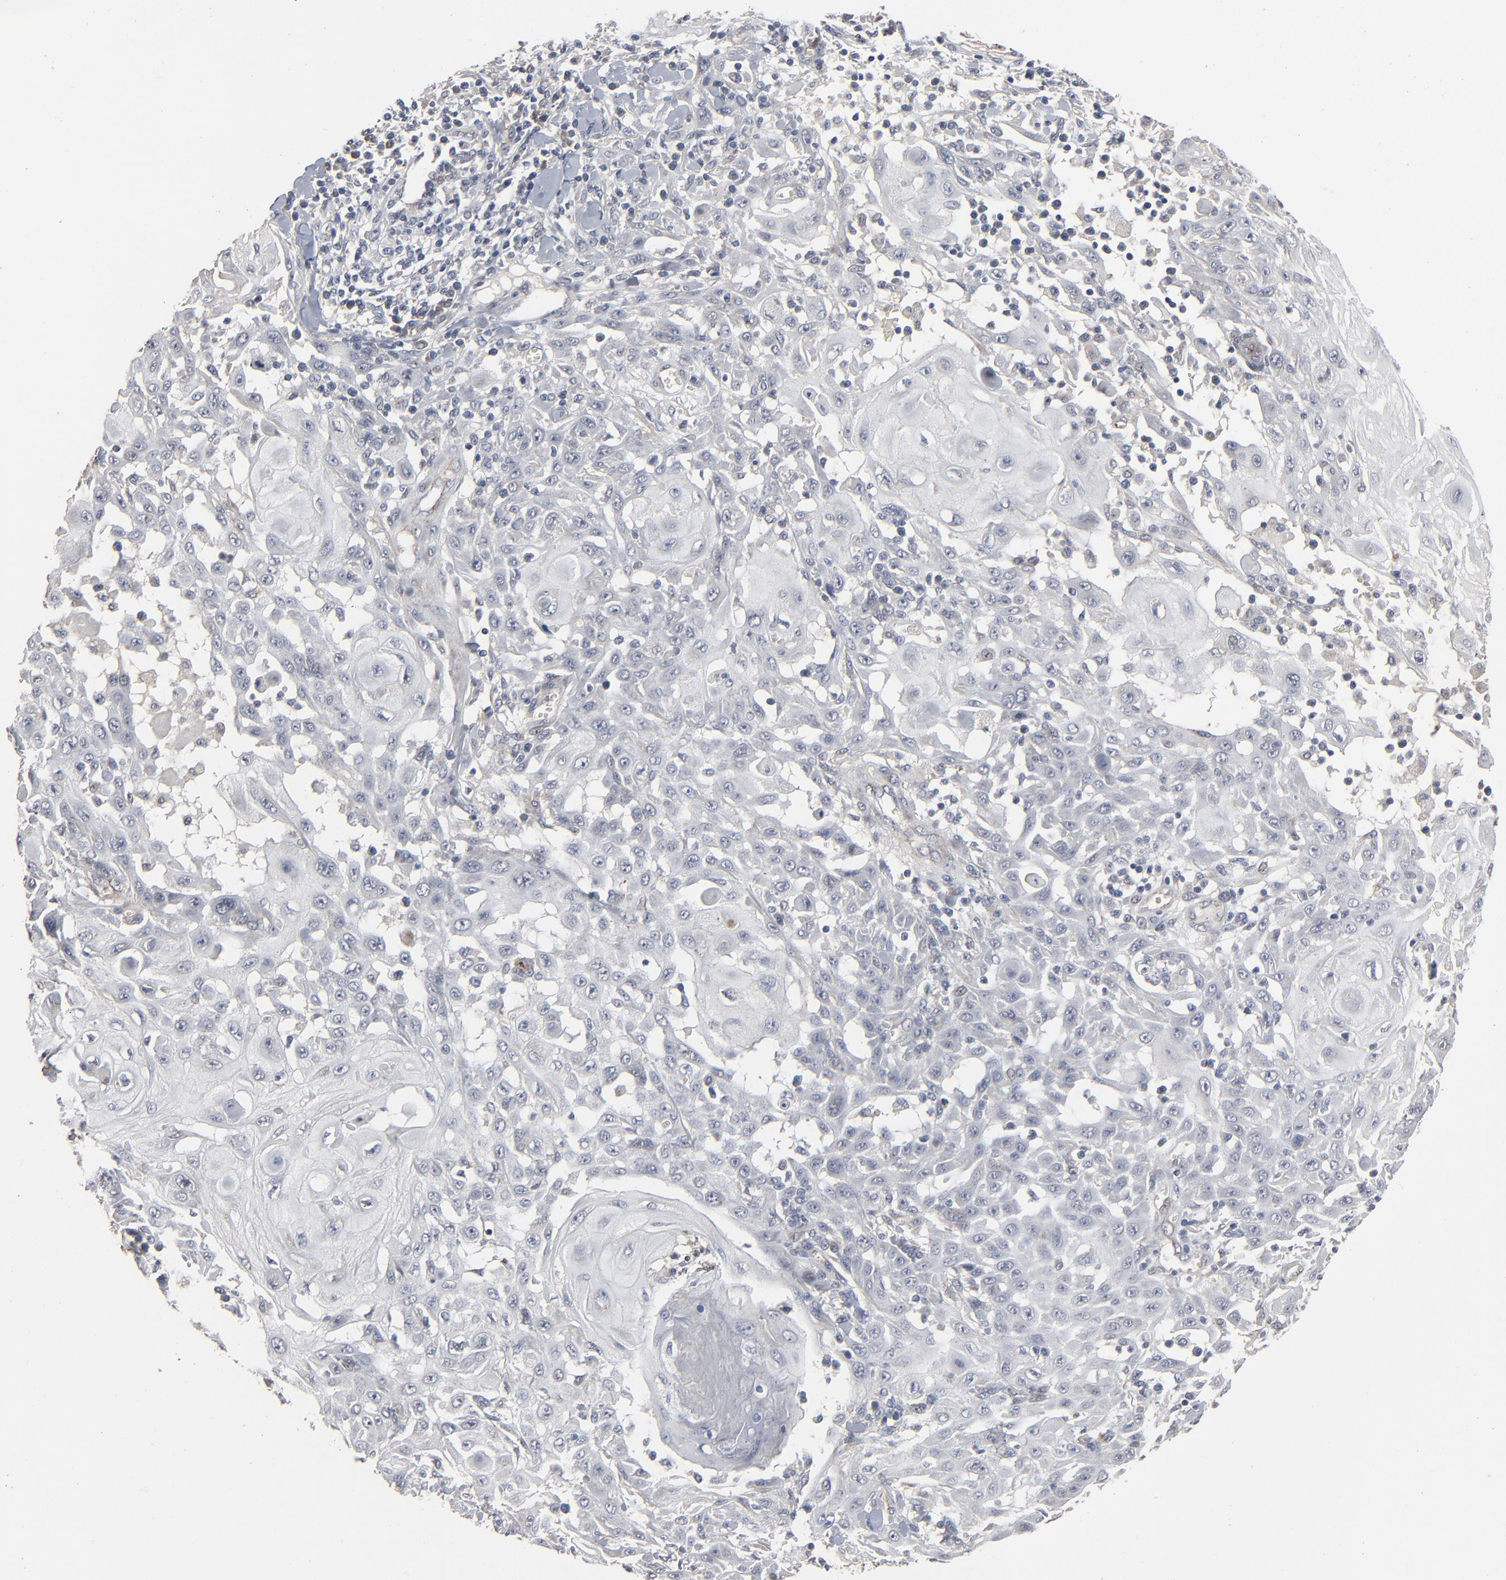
{"staining": {"intensity": "negative", "quantity": "none", "location": "none"}, "tissue": "skin cancer", "cell_type": "Tumor cells", "image_type": "cancer", "snomed": [{"axis": "morphology", "description": "Squamous cell carcinoma, NOS"}, {"axis": "topography", "description": "Skin"}], "caption": "An image of skin squamous cell carcinoma stained for a protein shows no brown staining in tumor cells.", "gene": "JAM3", "patient": {"sex": "male", "age": 24}}